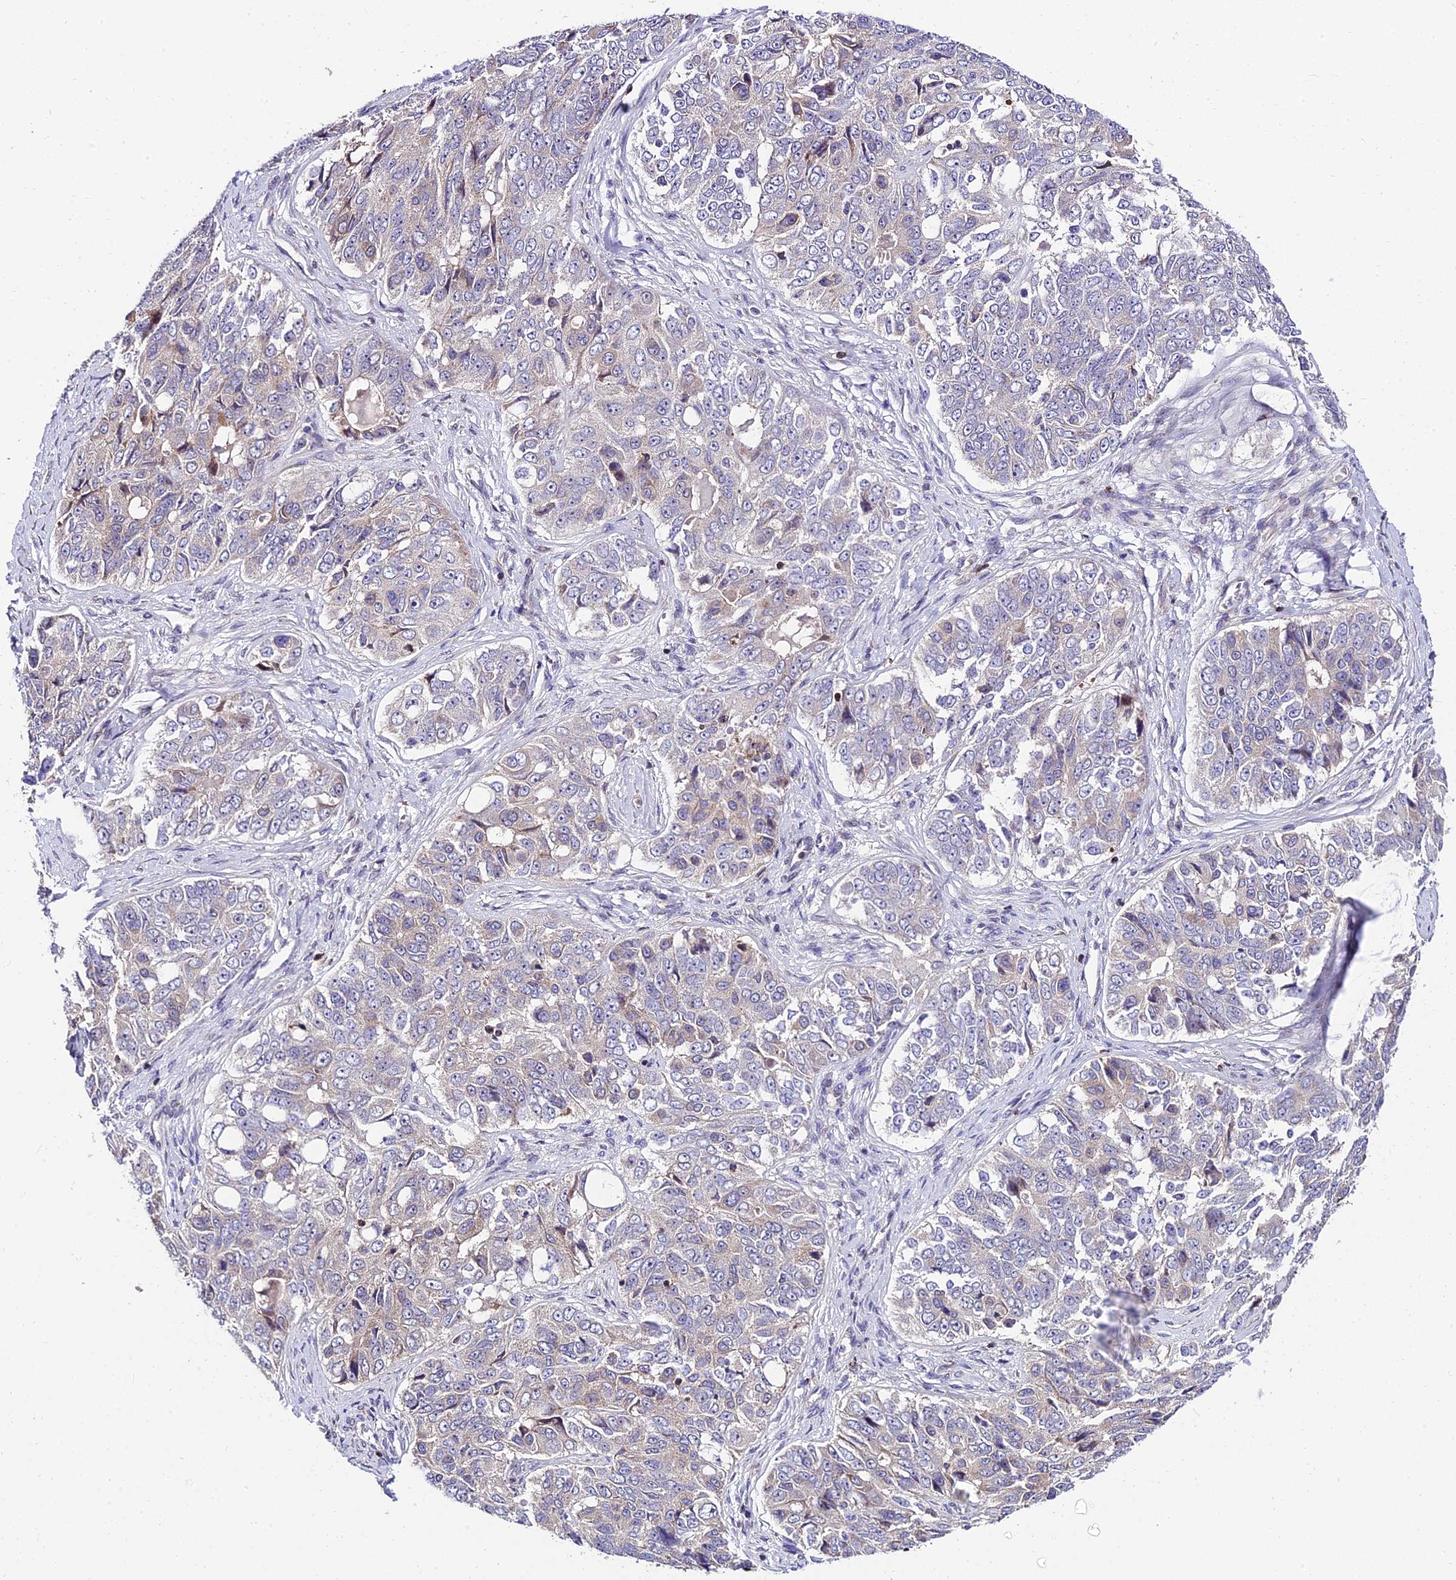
{"staining": {"intensity": "weak", "quantity": "<25%", "location": "cytoplasmic/membranous"}, "tissue": "ovarian cancer", "cell_type": "Tumor cells", "image_type": "cancer", "snomed": [{"axis": "morphology", "description": "Carcinoma, endometroid"}, {"axis": "topography", "description": "Ovary"}], "caption": "Protein analysis of endometroid carcinoma (ovarian) exhibits no significant positivity in tumor cells. (Brightfield microscopy of DAB immunohistochemistry at high magnification).", "gene": "C6orf132", "patient": {"sex": "female", "age": 51}}